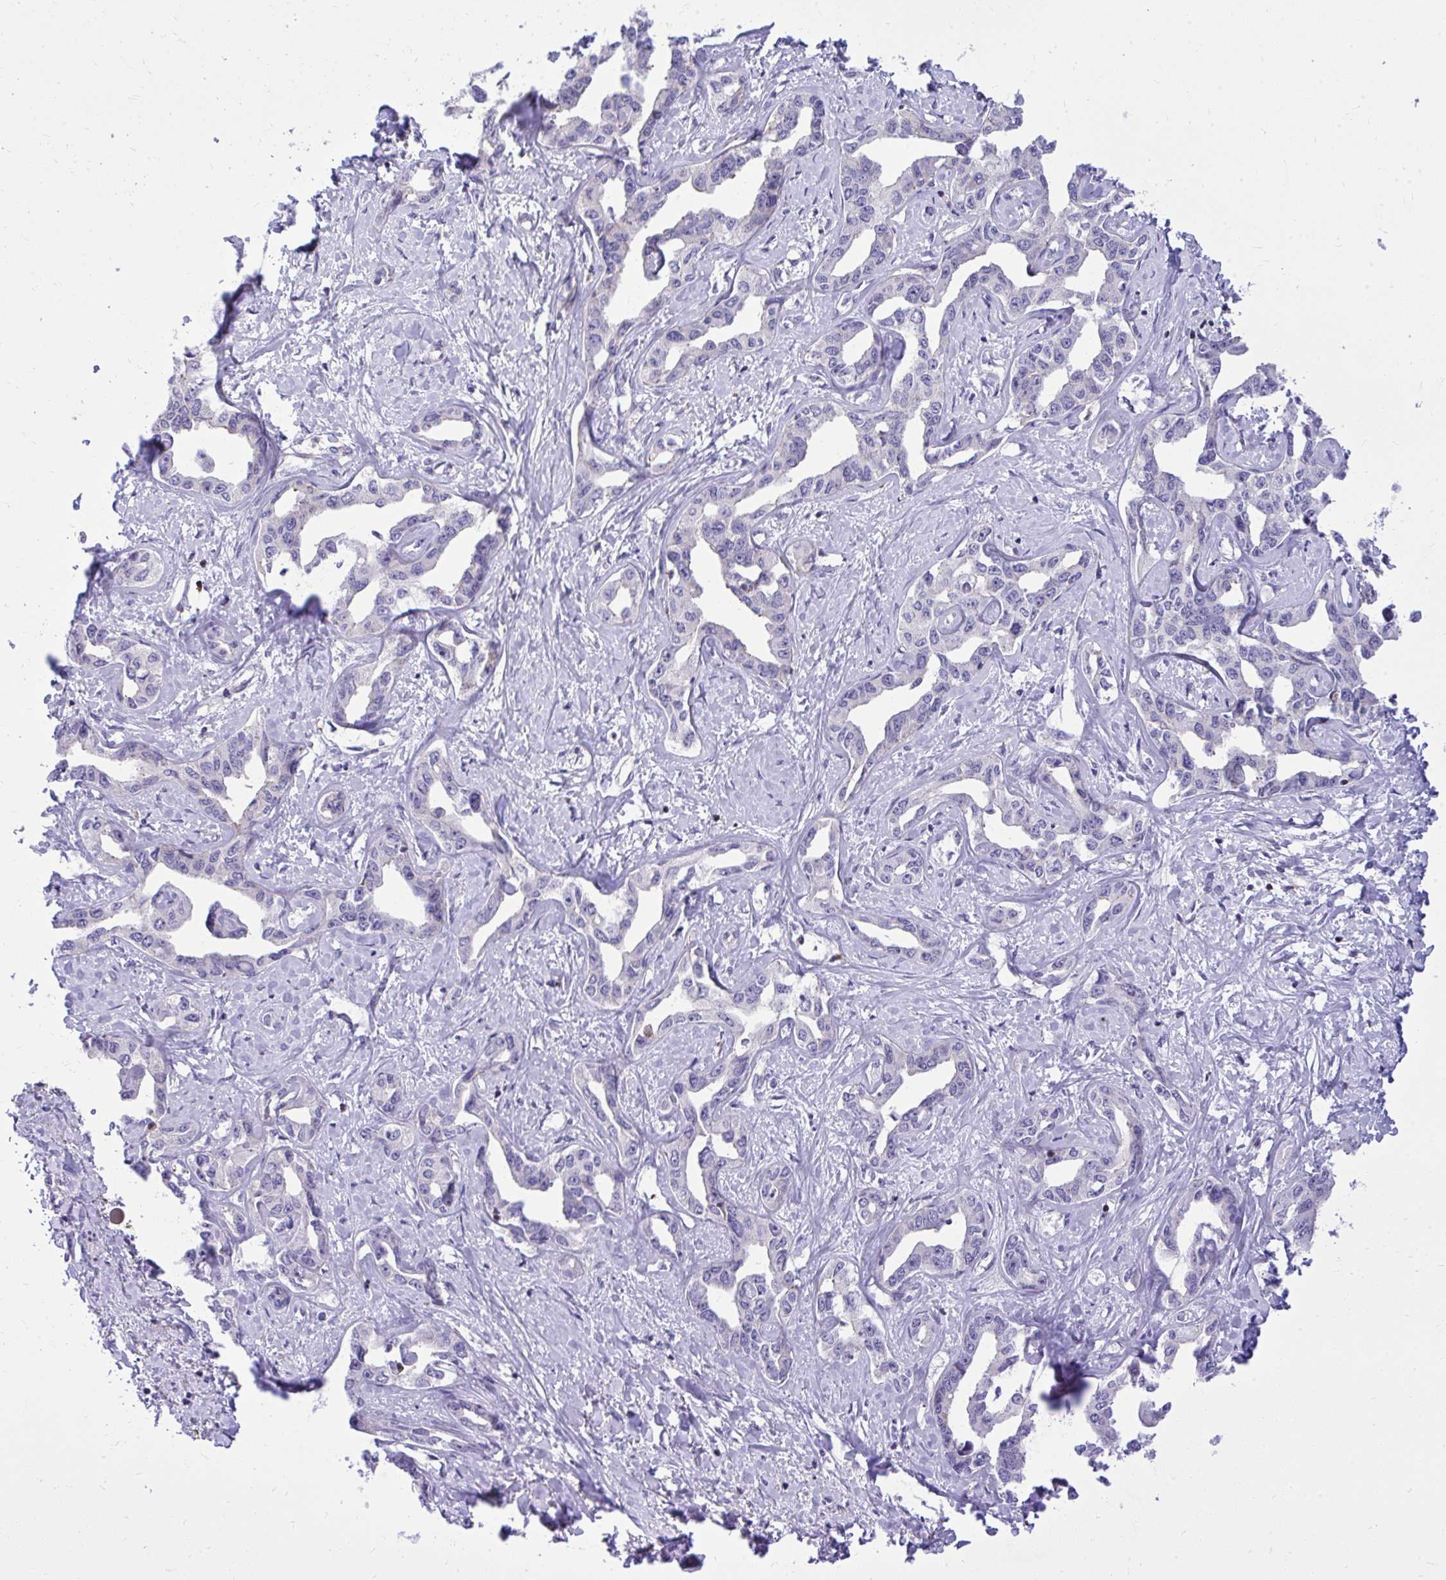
{"staining": {"intensity": "negative", "quantity": "none", "location": "none"}, "tissue": "liver cancer", "cell_type": "Tumor cells", "image_type": "cancer", "snomed": [{"axis": "morphology", "description": "Cholangiocarcinoma"}, {"axis": "topography", "description": "Liver"}], "caption": "Cholangiocarcinoma (liver) stained for a protein using IHC displays no staining tumor cells.", "gene": "GRK4", "patient": {"sex": "male", "age": 59}}